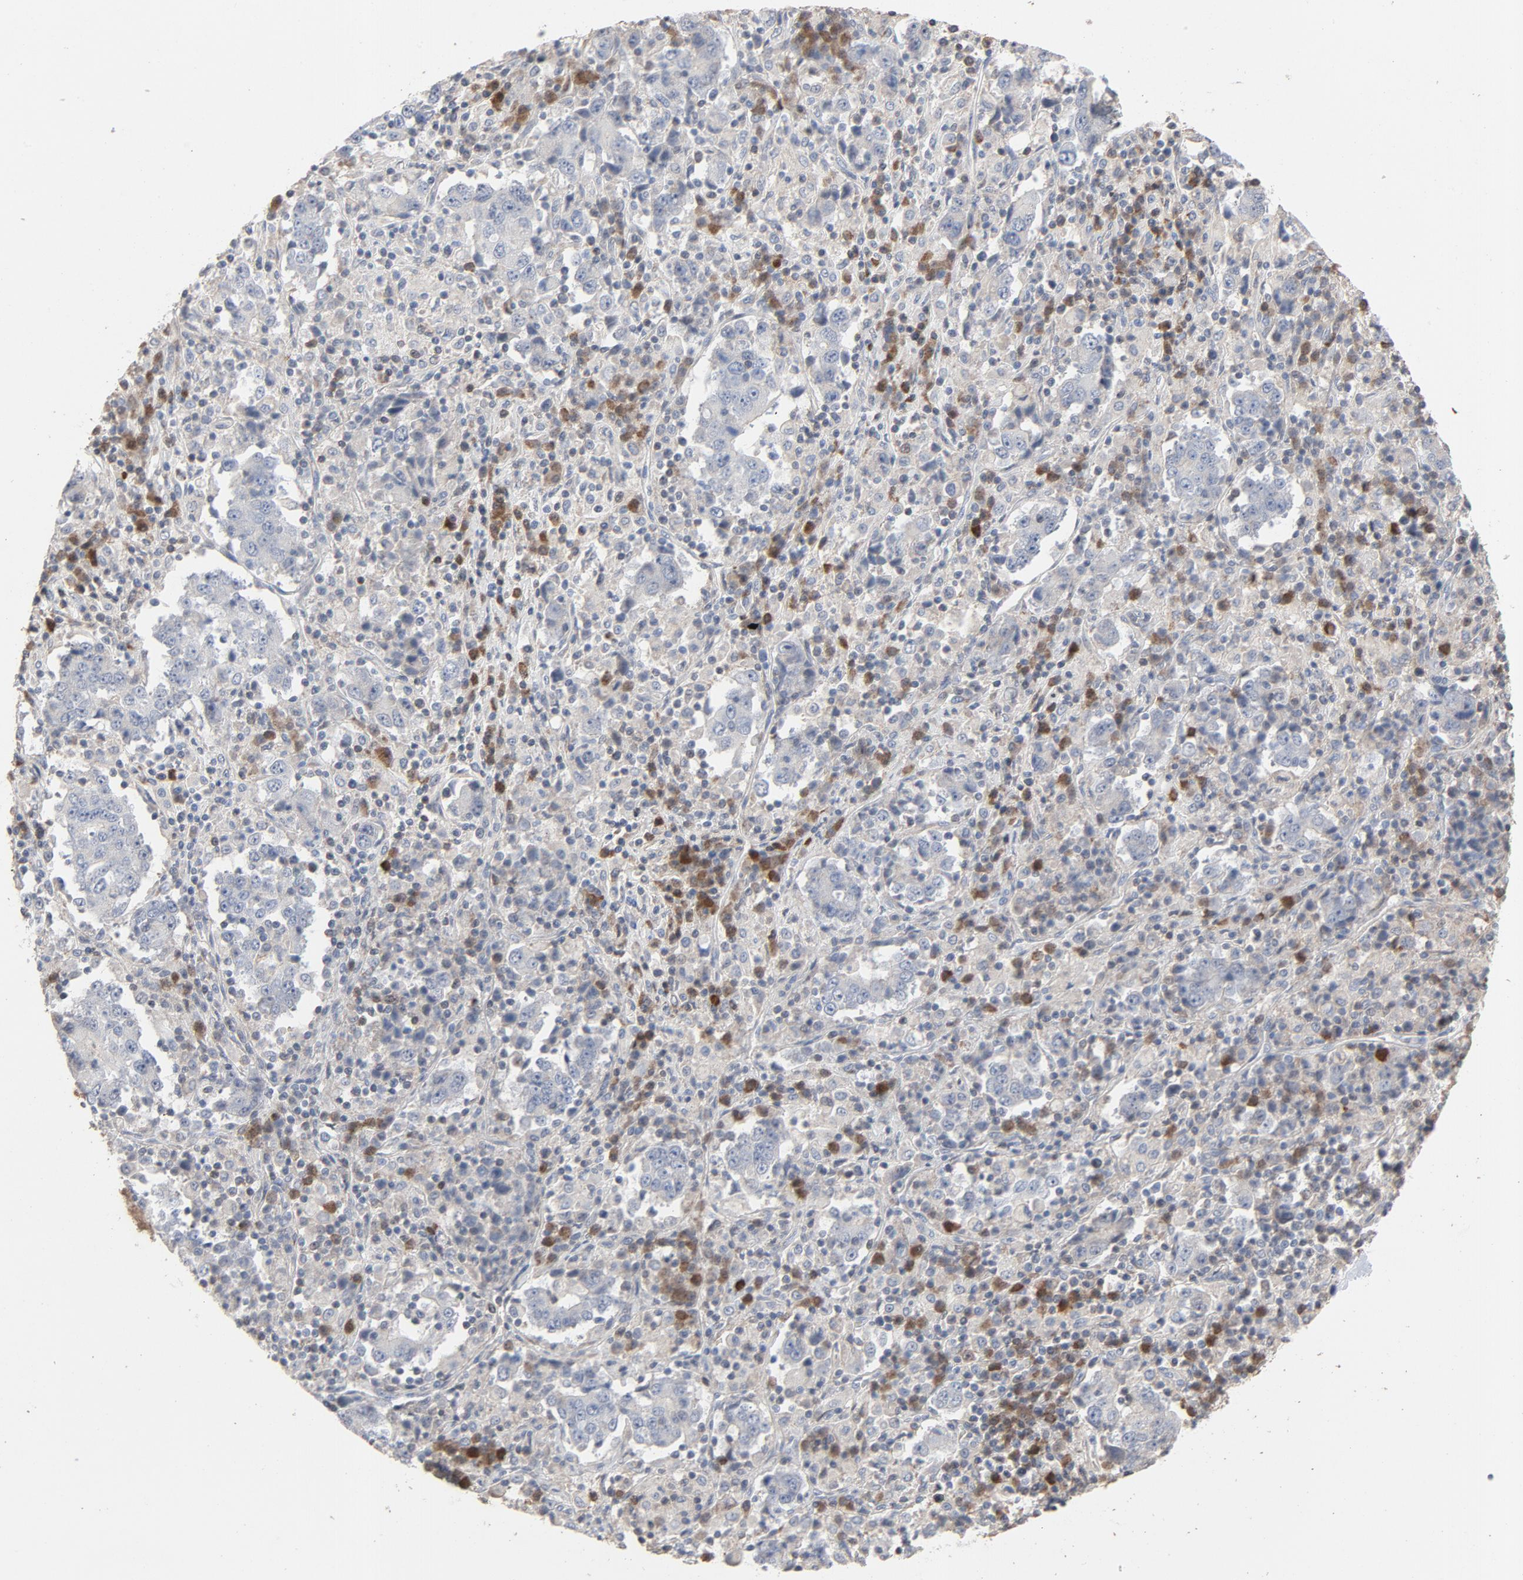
{"staining": {"intensity": "weak", "quantity": "<25%", "location": "cytoplasmic/membranous"}, "tissue": "stomach cancer", "cell_type": "Tumor cells", "image_type": "cancer", "snomed": [{"axis": "morphology", "description": "Normal tissue, NOS"}, {"axis": "morphology", "description": "Adenocarcinoma, NOS"}, {"axis": "topography", "description": "Stomach, upper"}, {"axis": "topography", "description": "Stomach"}], "caption": "This is an IHC image of stomach cancer (adenocarcinoma). There is no staining in tumor cells.", "gene": "CDK6", "patient": {"sex": "male", "age": 59}}